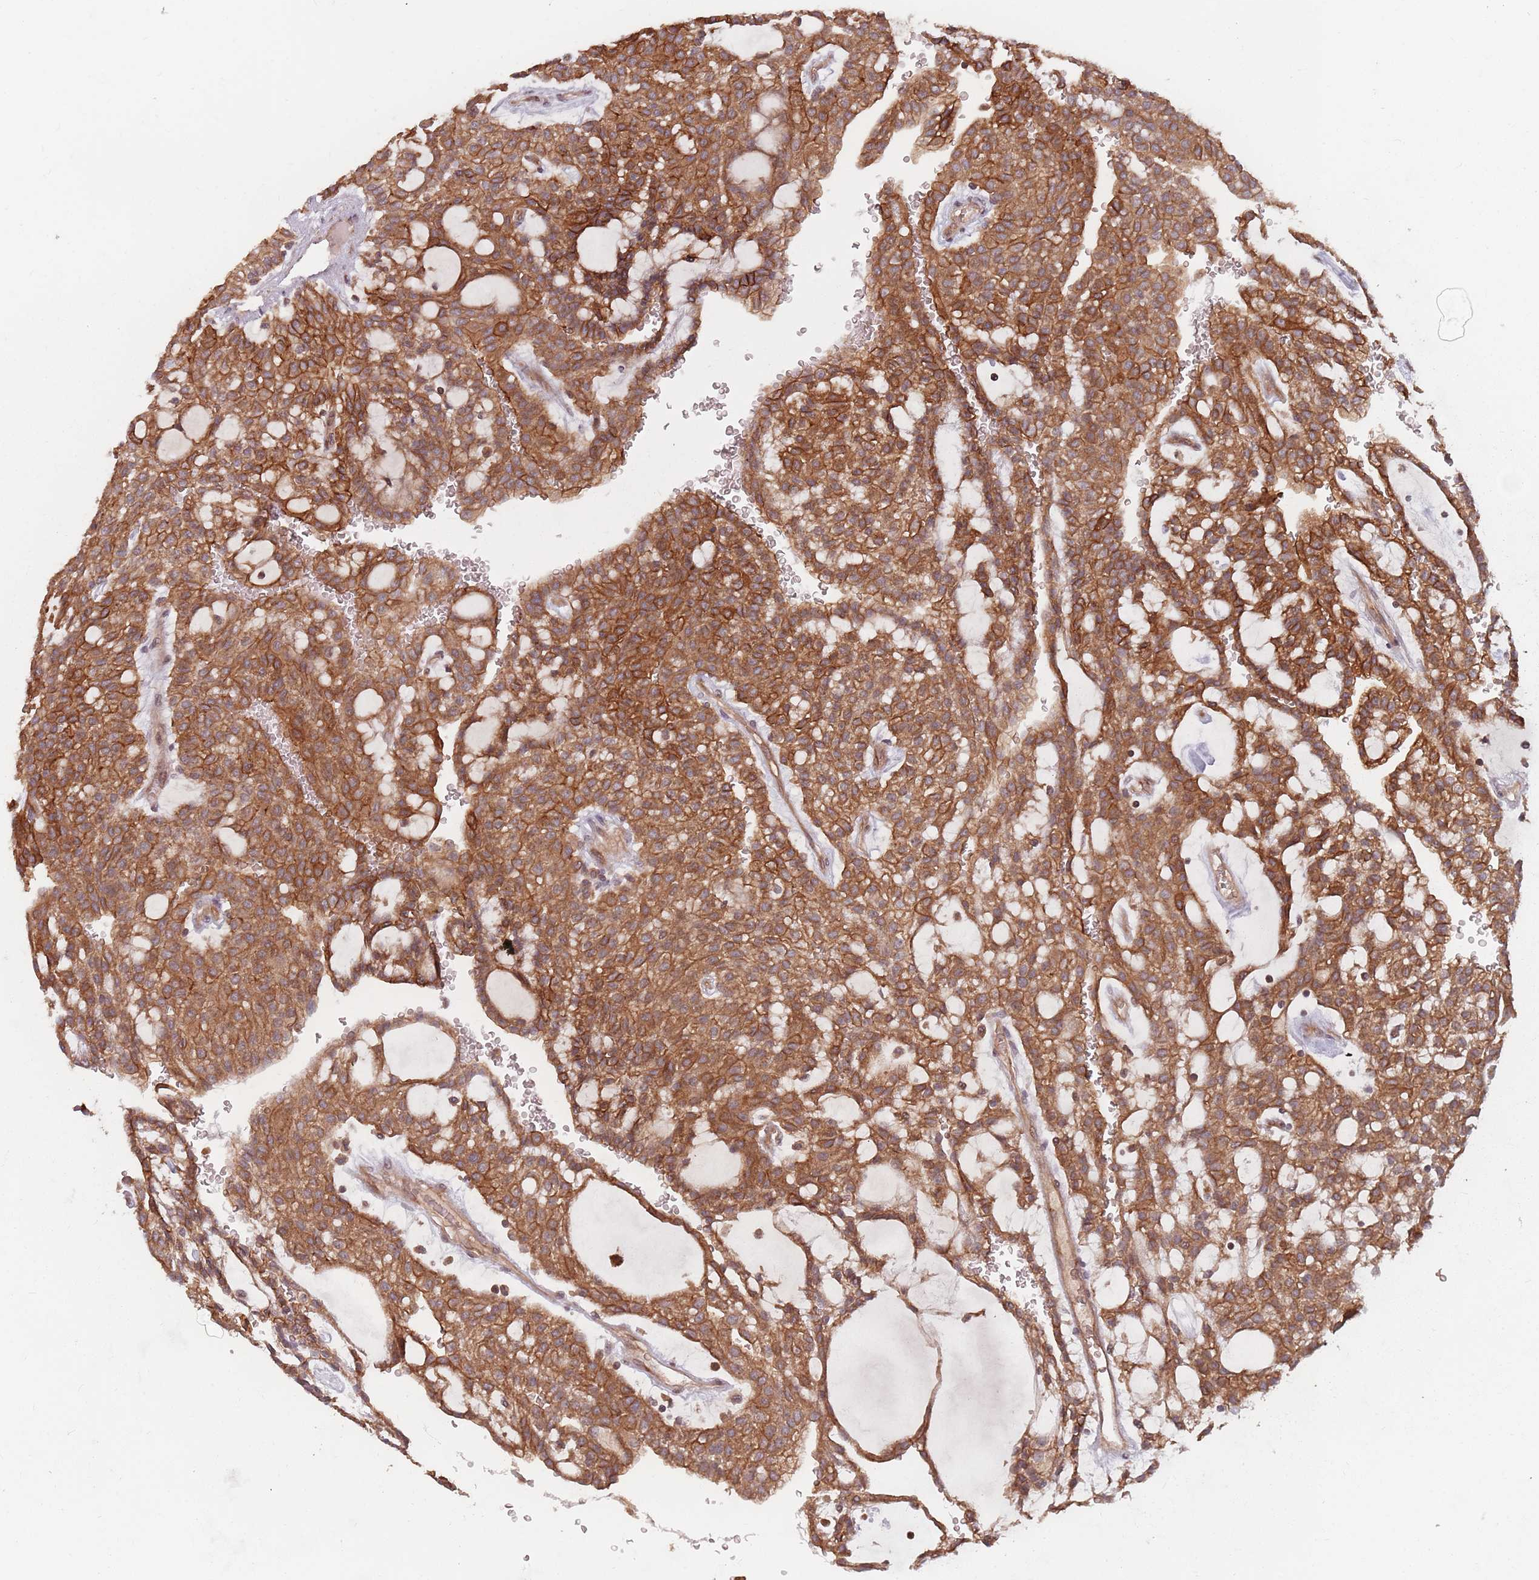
{"staining": {"intensity": "strong", "quantity": ">75%", "location": "cytoplasmic/membranous"}, "tissue": "renal cancer", "cell_type": "Tumor cells", "image_type": "cancer", "snomed": [{"axis": "morphology", "description": "Adenocarcinoma, NOS"}, {"axis": "topography", "description": "Kidney"}], "caption": "Strong cytoplasmic/membranous positivity is appreciated in approximately >75% of tumor cells in renal cancer (adenocarcinoma).", "gene": "C3orf14", "patient": {"sex": "male", "age": 63}}